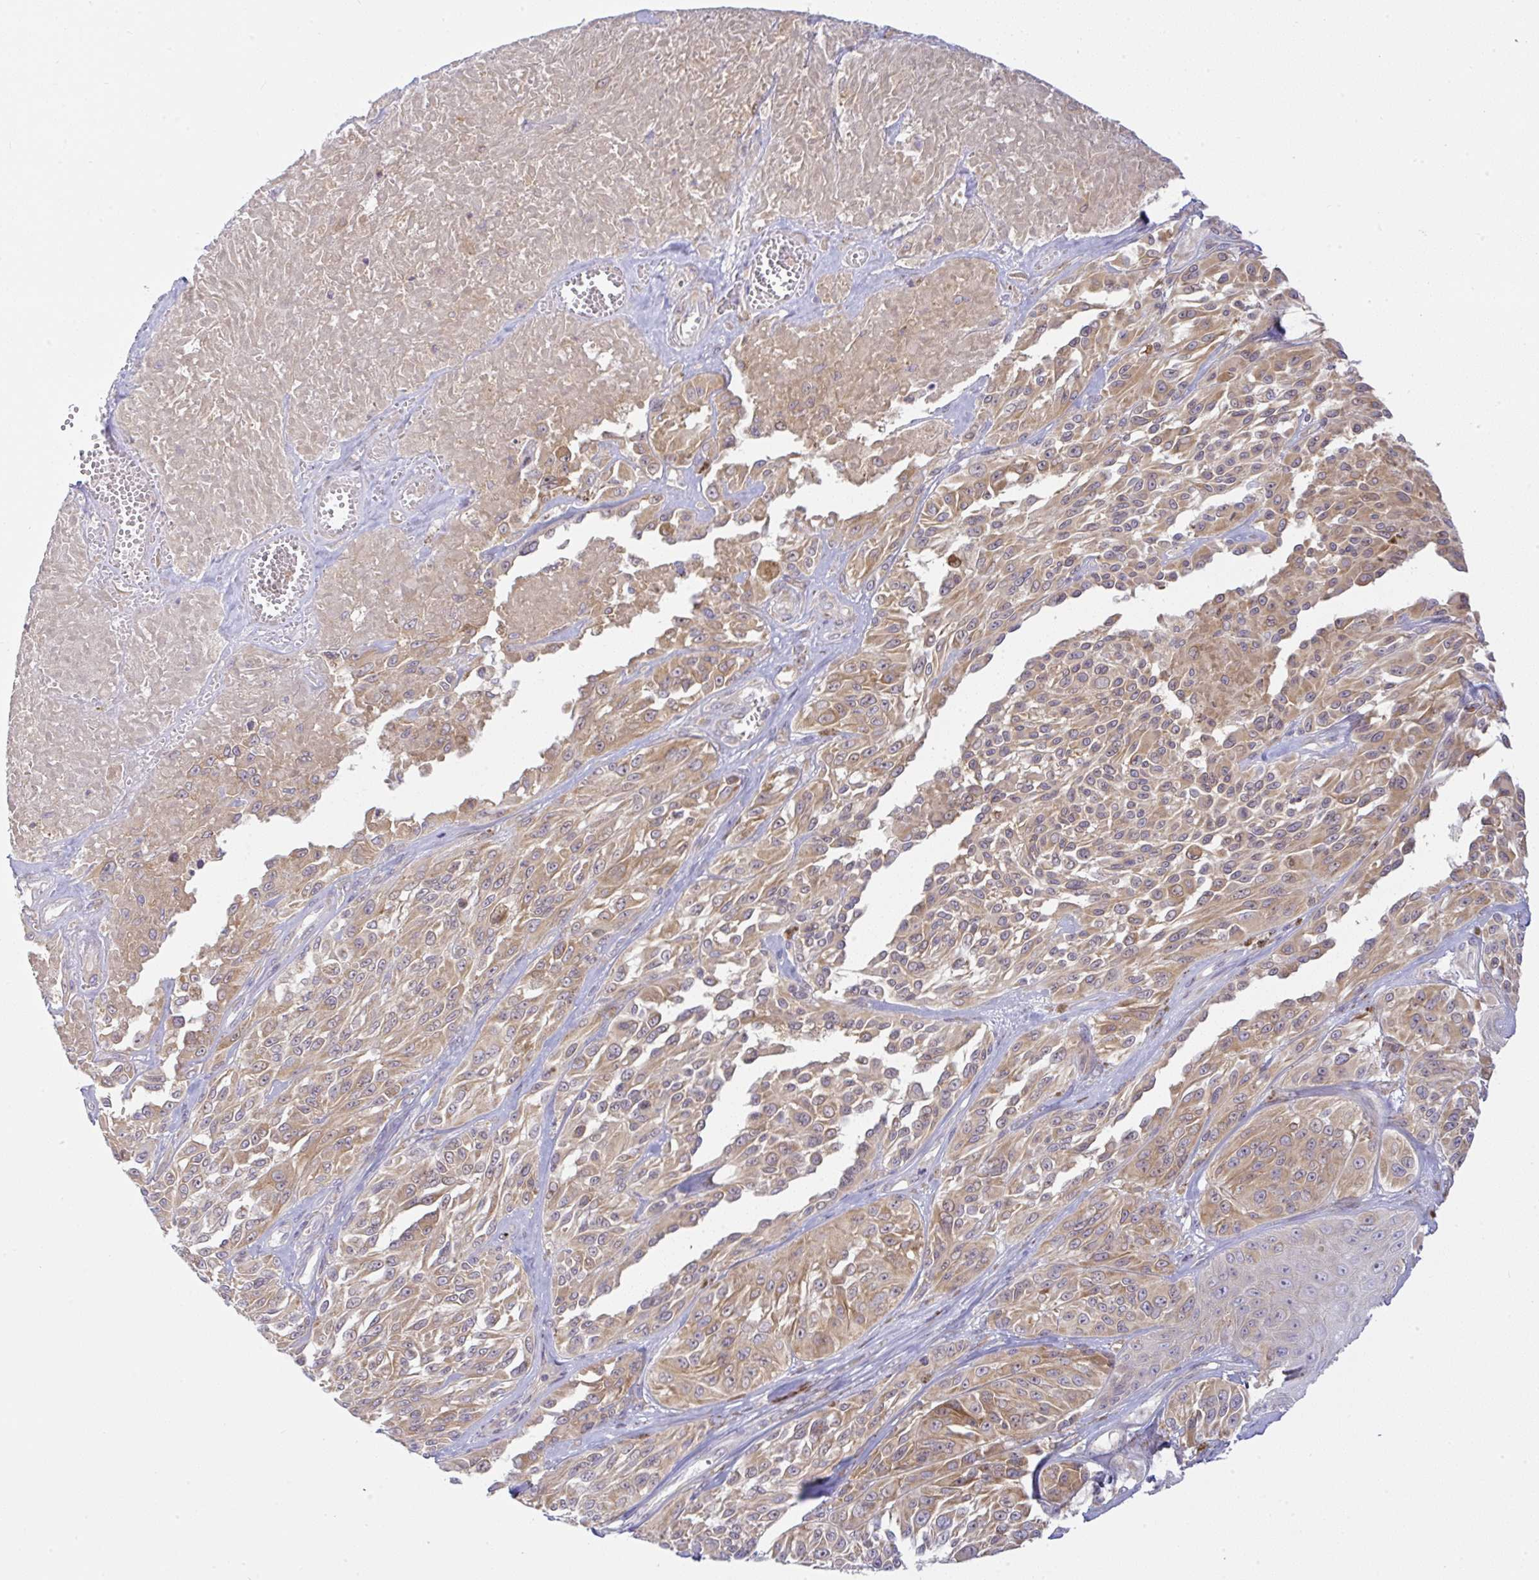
{"staining": {"intensity": "moderate", "quantity": ">75%", "location": "cytoplasmic/membranous"}, "tissue": "melanoma", "cell_type": "Tumor cells", "image_type": "cancer", "snomed": [{"axis": "morphology", "description": "Malignant melanoma, NOS"}, {"axis": "topography", "description": "Skin"}], "caption": "Tumor cells show medium levels of moderate cytoplasmic/membranous positivity in approximately >75% of cells in malignant melanoma.", "gene": "DERL2", "patient": {"sex": "male", "age": 94}}